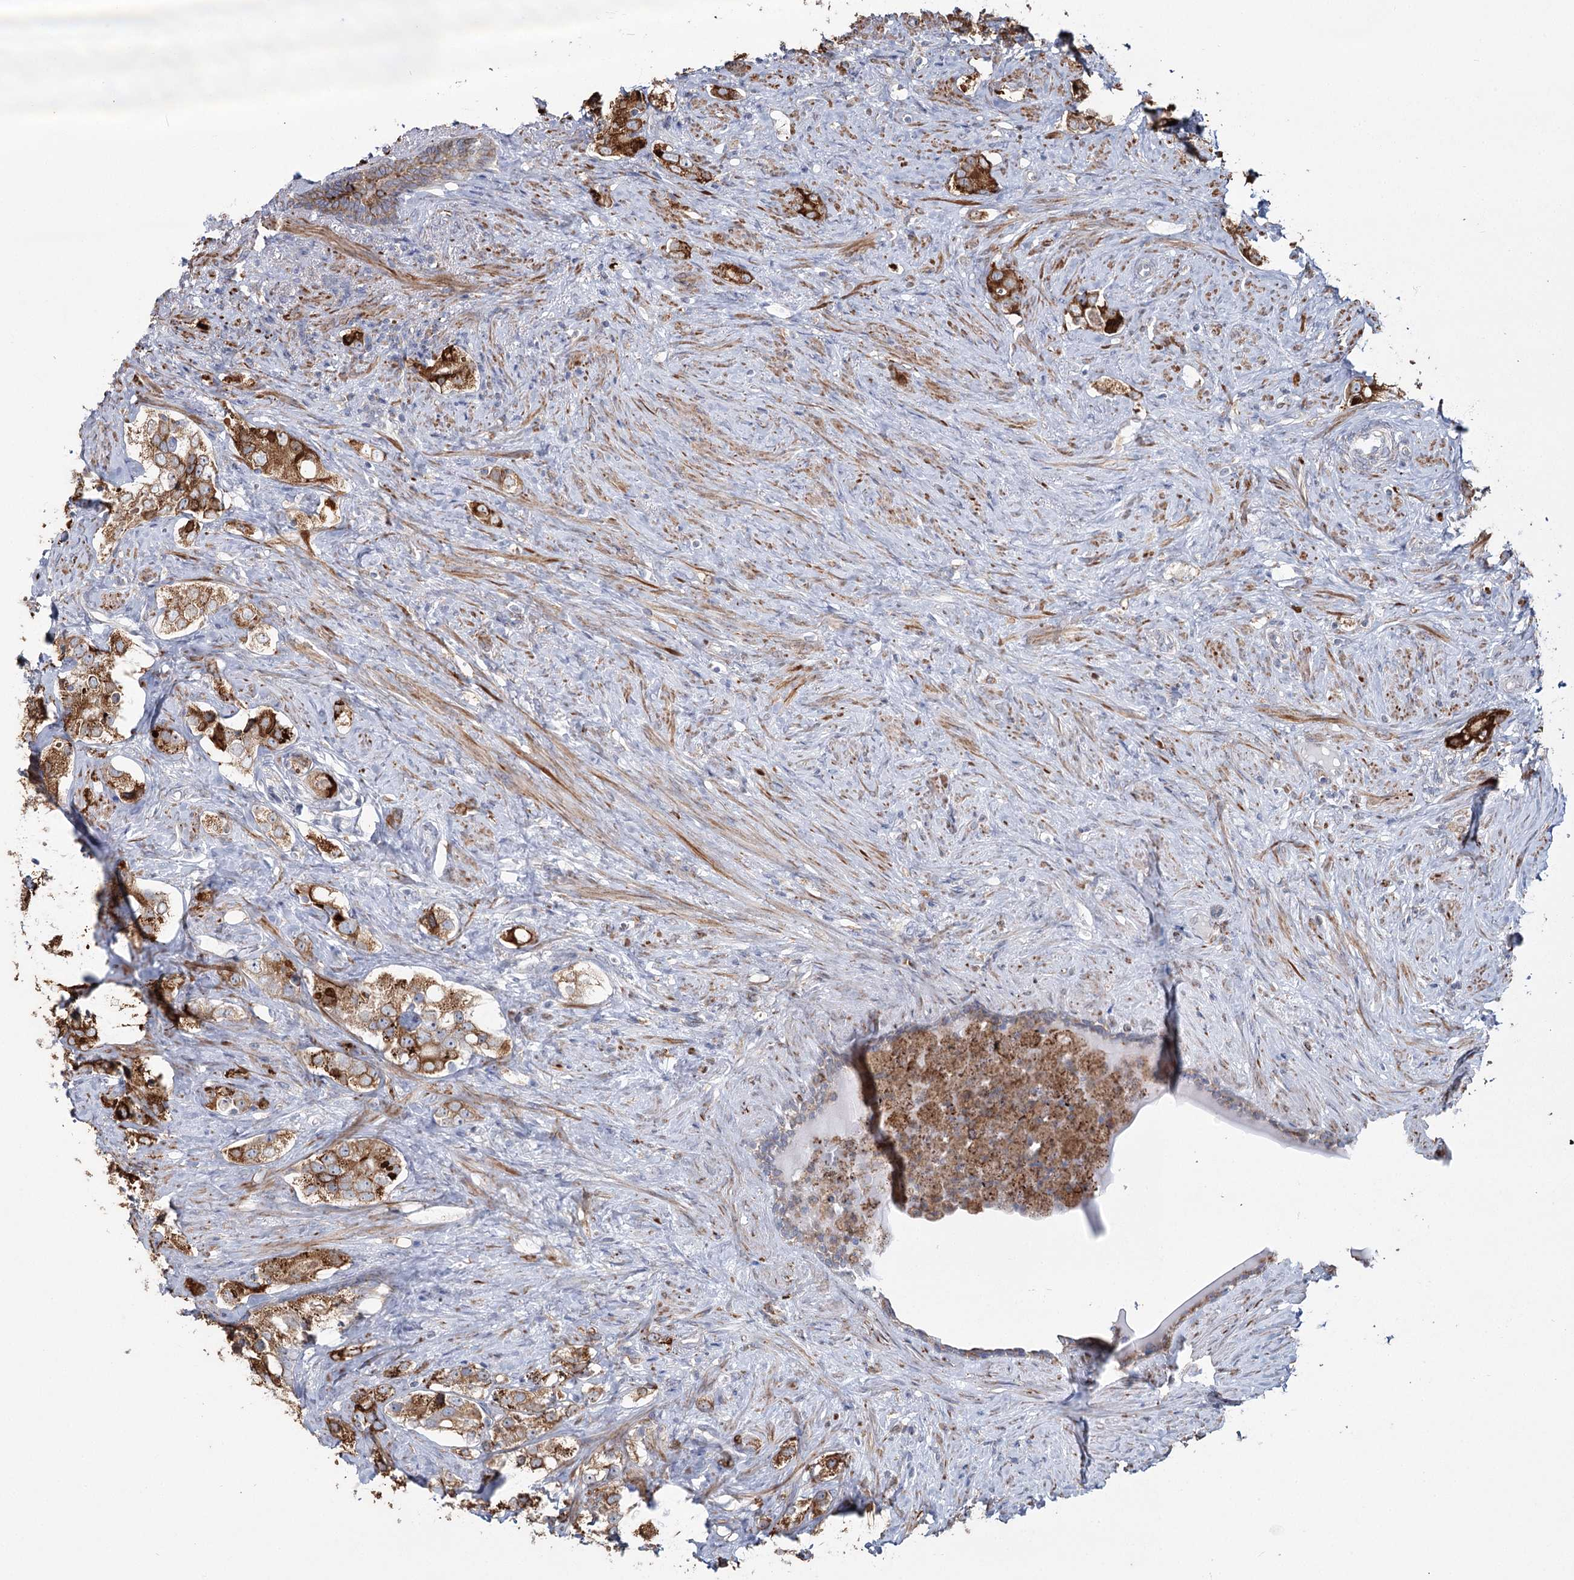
{"staining": {"intensity": "strong", "quantity": ">75%", "location": "cytoplasmic/membranous"}, "tissue": "prostate cancer", "cell_type": "Tumor cells", "image_type": "cancer", "snomed": [{"axis": "morphology", "description": "Adenocarcinoma, High grade"}, {"axis": "topography", "description": "Prostate"}], "caption": "Immunohistochemistry (IHC) micrograph of neoplastic tissue: human adenocarcinoma (high-grade) (prostate) stained using immunohistochemistry (IHC) exhibits high levels of strong protein expression localized specifically in the cytoplasmic/membranous of tumor cells, appearing as a cytoplasmic/membranous brown color.", "gene": "ZCCHC9", "patient": {"sex": "male", "age": 63}}